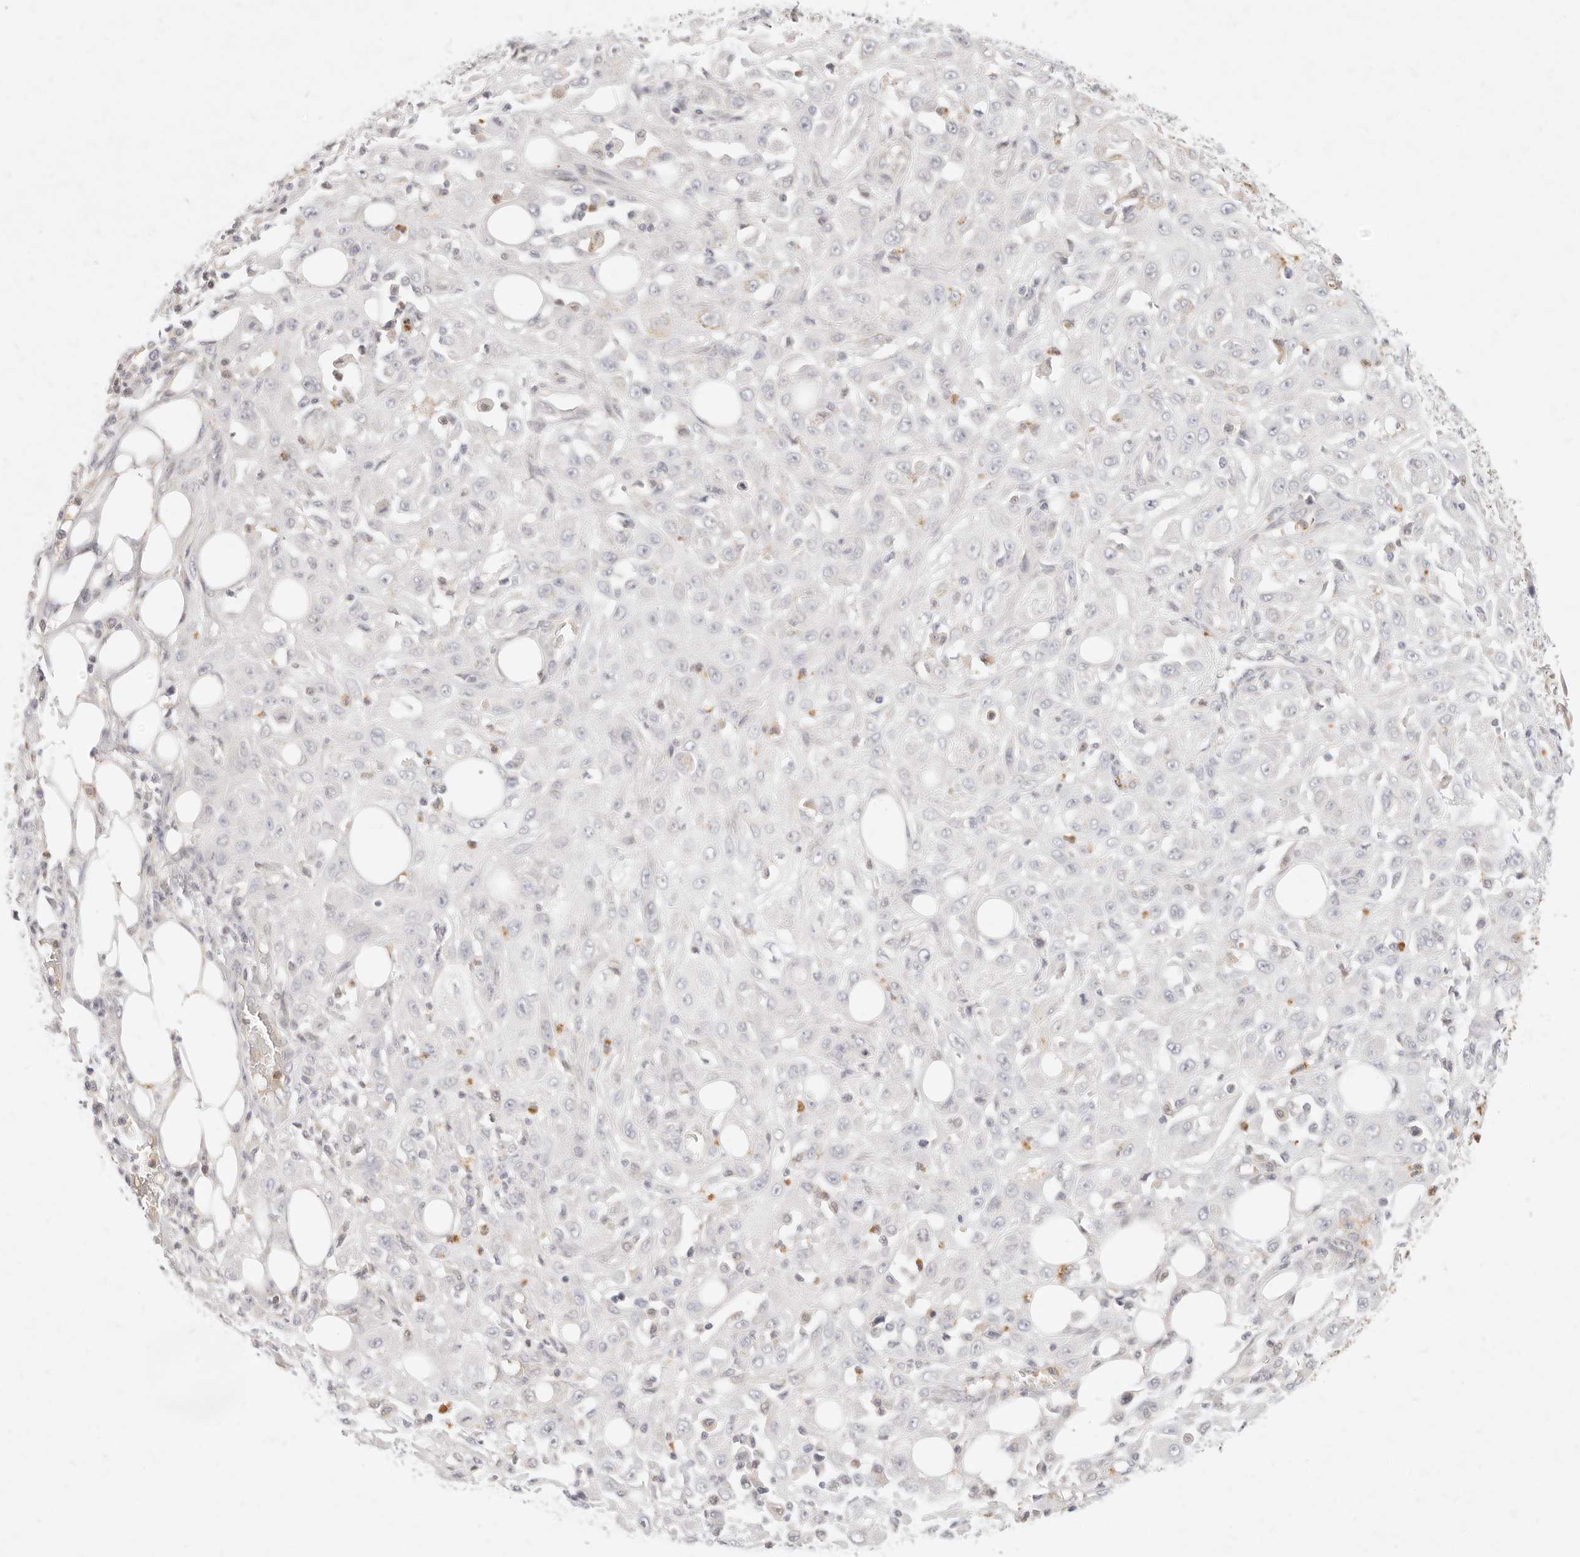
{"staining": {"intensity": "negative", "quantity": "none", "location": "none"}, "tissue": "skin cancer", "cell_type": "Tumor cells", "image_type": "cancer", "snomed": [{"axis": "morphology", "description": "Squamous cell carcinoma, NOS"}, {"axis": "morphology", "description": "Squamous cell carcinoma, metastatic, NOS"}, {"axis": "topography", "description": "Skin"}, {"axis": "topography", "description": "Lymph node"}], "caption": "This image is of skin squamous cell carcinoma stained with immunohistochemistry (IHC) to label a protein in brown with the nuclei are counter-stained blue. There is no expression in tumor cells.", "gene": "ASCL3", "patient": {"sex": "male", "age": 75}}